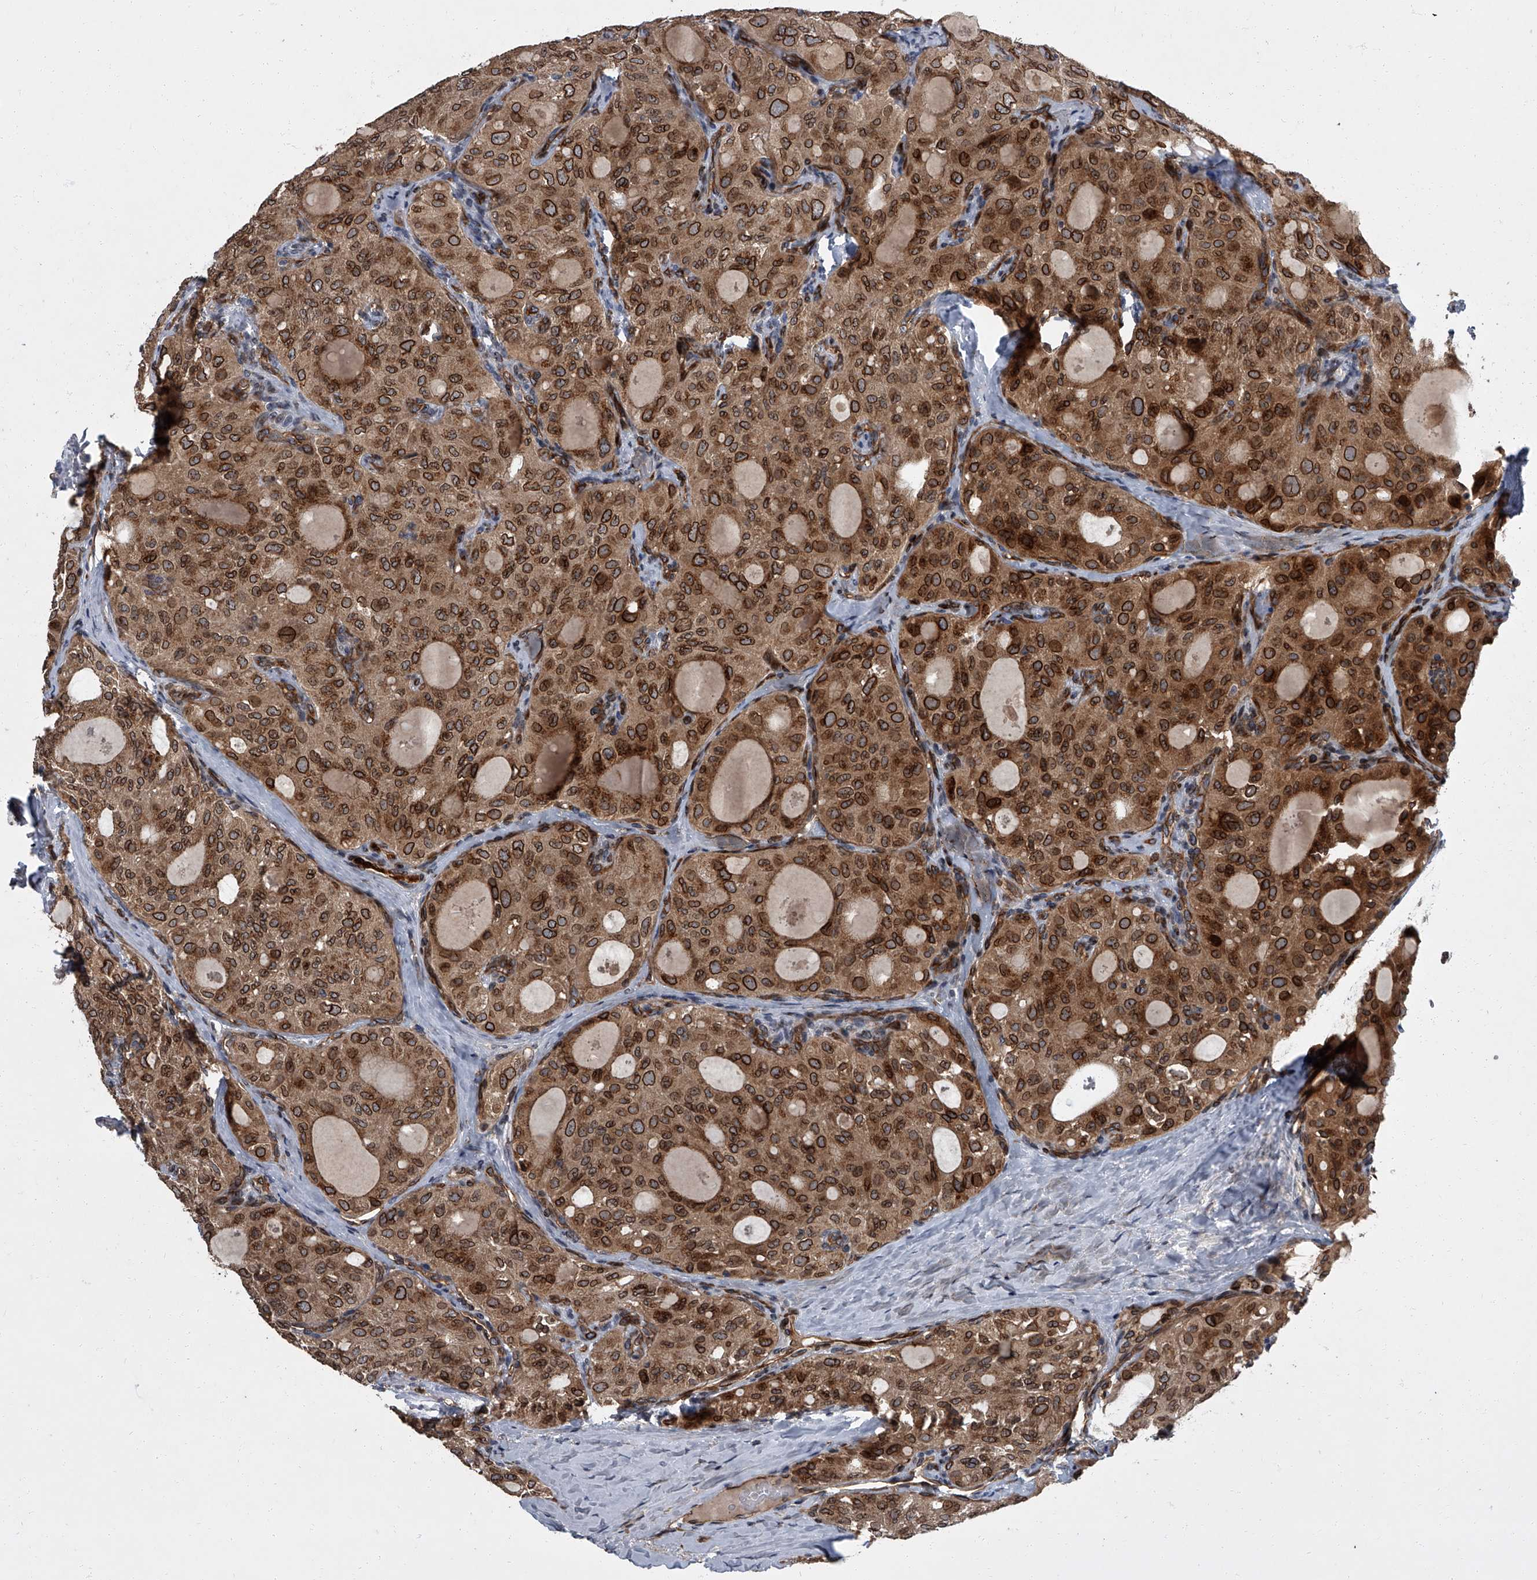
{"staining": {"intensity": "strong", "quantity": ">75%", "location": "cytoplasmic/membranous,nuclear"}, "tissue": "thyroid cancer", "cell_type": "Tumor cells", "image_type": "cancer", "snomed": [{"axis": "morphology", "description": "Follicular adenoma carcinoma, NOS"}, {"axis": "topography", "description": "Thyroid gland"}], "caption": "Follicular adenoma carcinoma (thyroid) tissue exhibits strong cytoplasmic/membranous and nuclear expression in approximately >75% of tumor cells The staining was performed using DAB to visualize the protein expression in brown, while the nuclei were stained in blue with hematoxylin (Magnification: 20x).", "gene": "LRRC8C", "patient": {"sex": "male", "age": 75}}